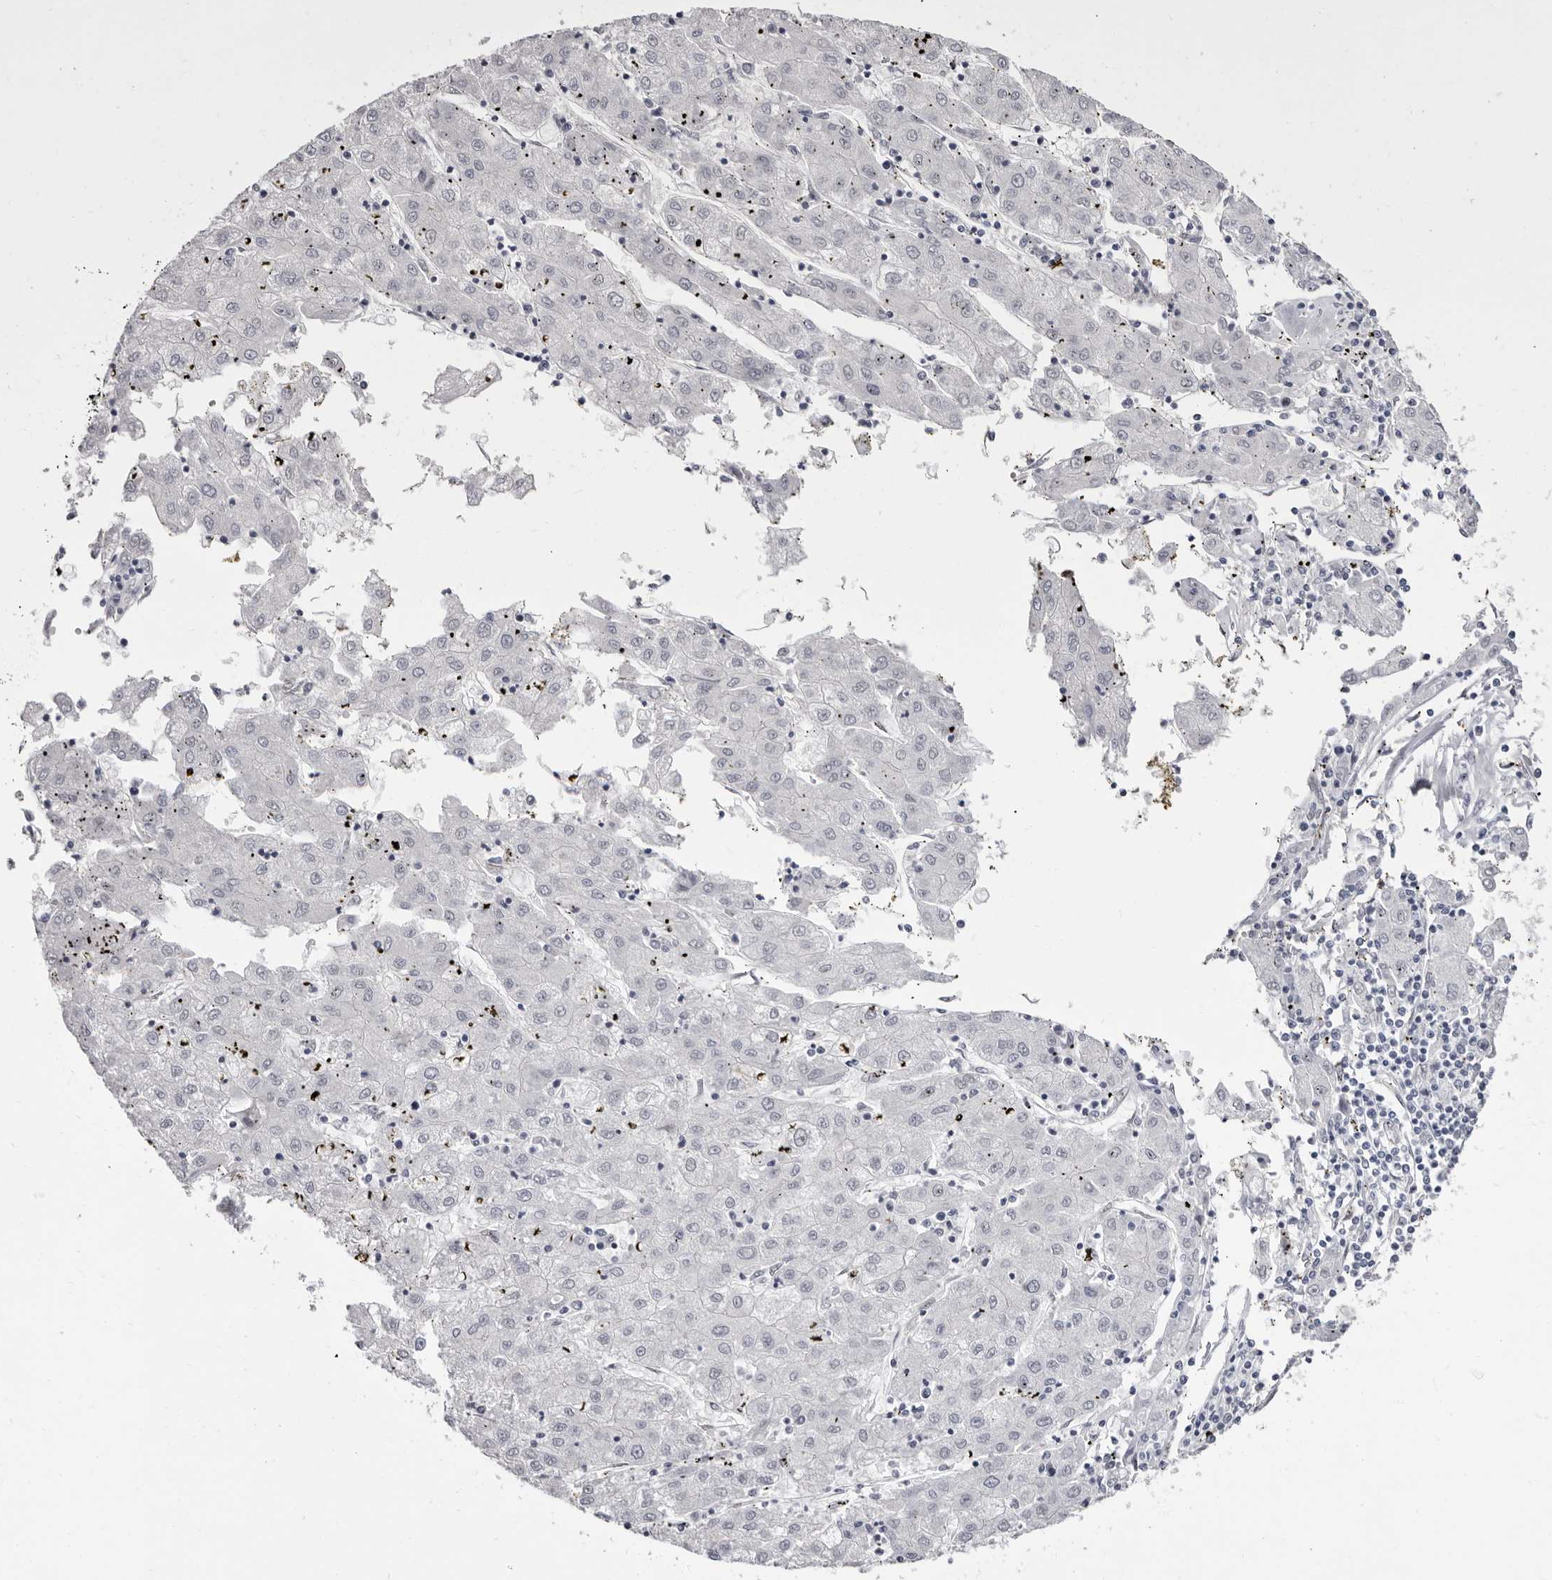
{"staining": {"intensity": "negative", "quantity": "none", "location": "none"}, "tissue": "liver cancer", "cell_type": "Tumor cells", "image_type": "cancer", "snomed": [{"axis": "morphology", "description": "Carcinoma, Hepatocellular, NOS"}, {"axis": "topography", "description": "Liver"}], "caption": "IHC of liver hepatocellular carcinoma reveals no staining in tumor cells.", "gene": "ZNF326", "patient": {"sex": "male", "age": 72}}